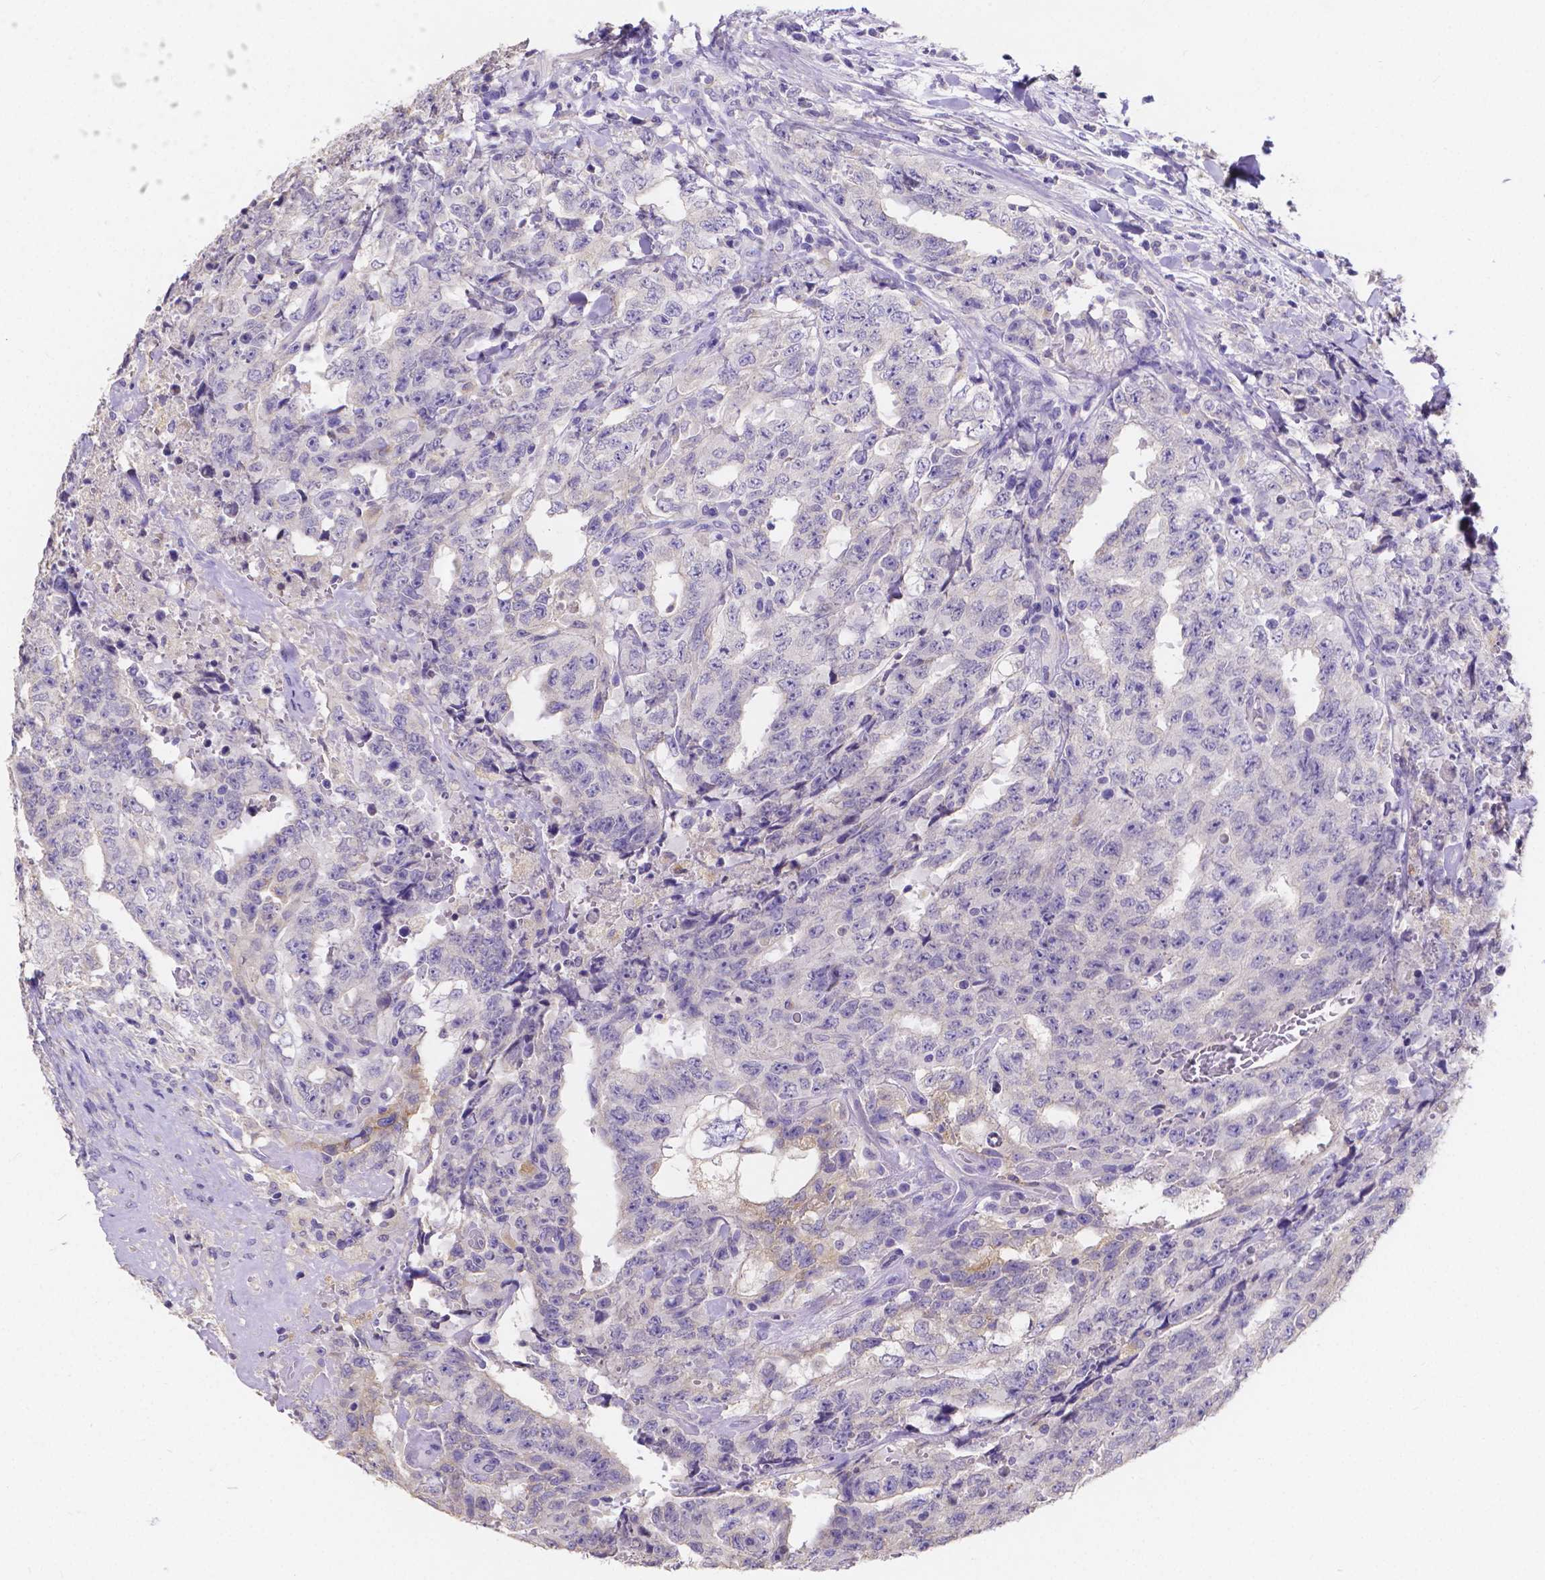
{"staining": {"intensity": "negative", "quantity": "none", "location": "none"}, "tissue": "testis cancer", "cell_type": "Tumor cells", "image_type": "cancer", "snomed": [{"axis": "morphology", "description": "Carcinoma, Embryonal, NOS"}, {"axis": "topography", "description": "Testis"}], "caption": "A histopathology image of human testis cancer is negative for staining in tumor cells.", "gene": "ATP6V1D", "patient": {"sex": "male", "age": 24}}